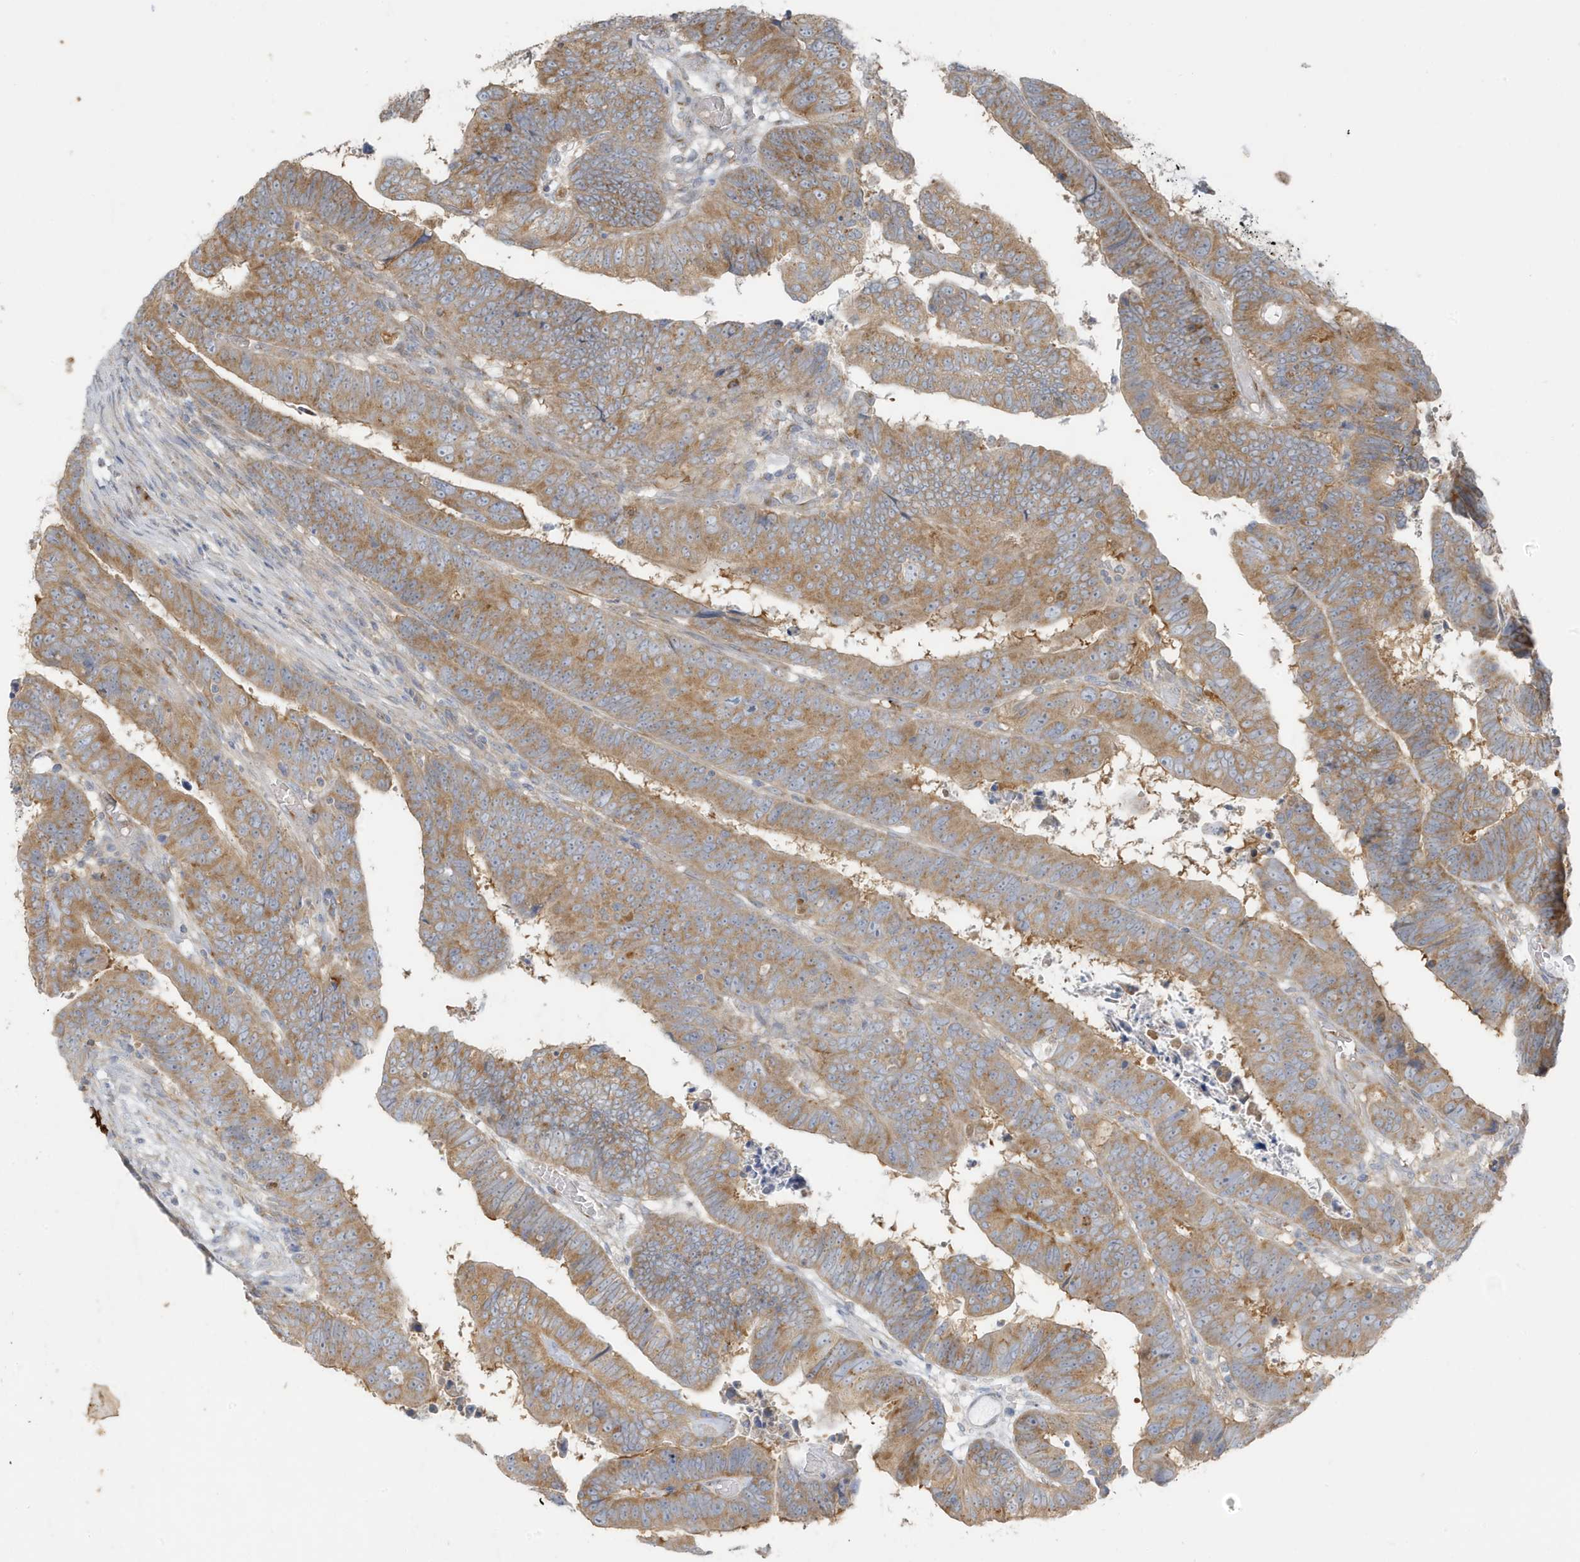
{"staining": {"intensity": "moderate", "quantity": ">75%", "location": "cytoplasmic/membranous"}, "tissue": "colorectal cancer", "cell_type": "Tumor cells", "image_type": "cancer", "snomed": [{"axis": "morphology", "description": "Normal tissue, NOS"}, {"axis": "morphology", "description": "Adenocarcinoma, NOS"}, {"axis": "topography", "description": "Rectum"}], "caption": "Moderate cytoplasmic/membranous positivity for a protein is seen in approximately >75% of tumor cells of colorectal adenocarcinoma using immunohistochemistry (IHC).", "gene": "GOLGA4", "patient": {"sex": "female", "age": 65}}